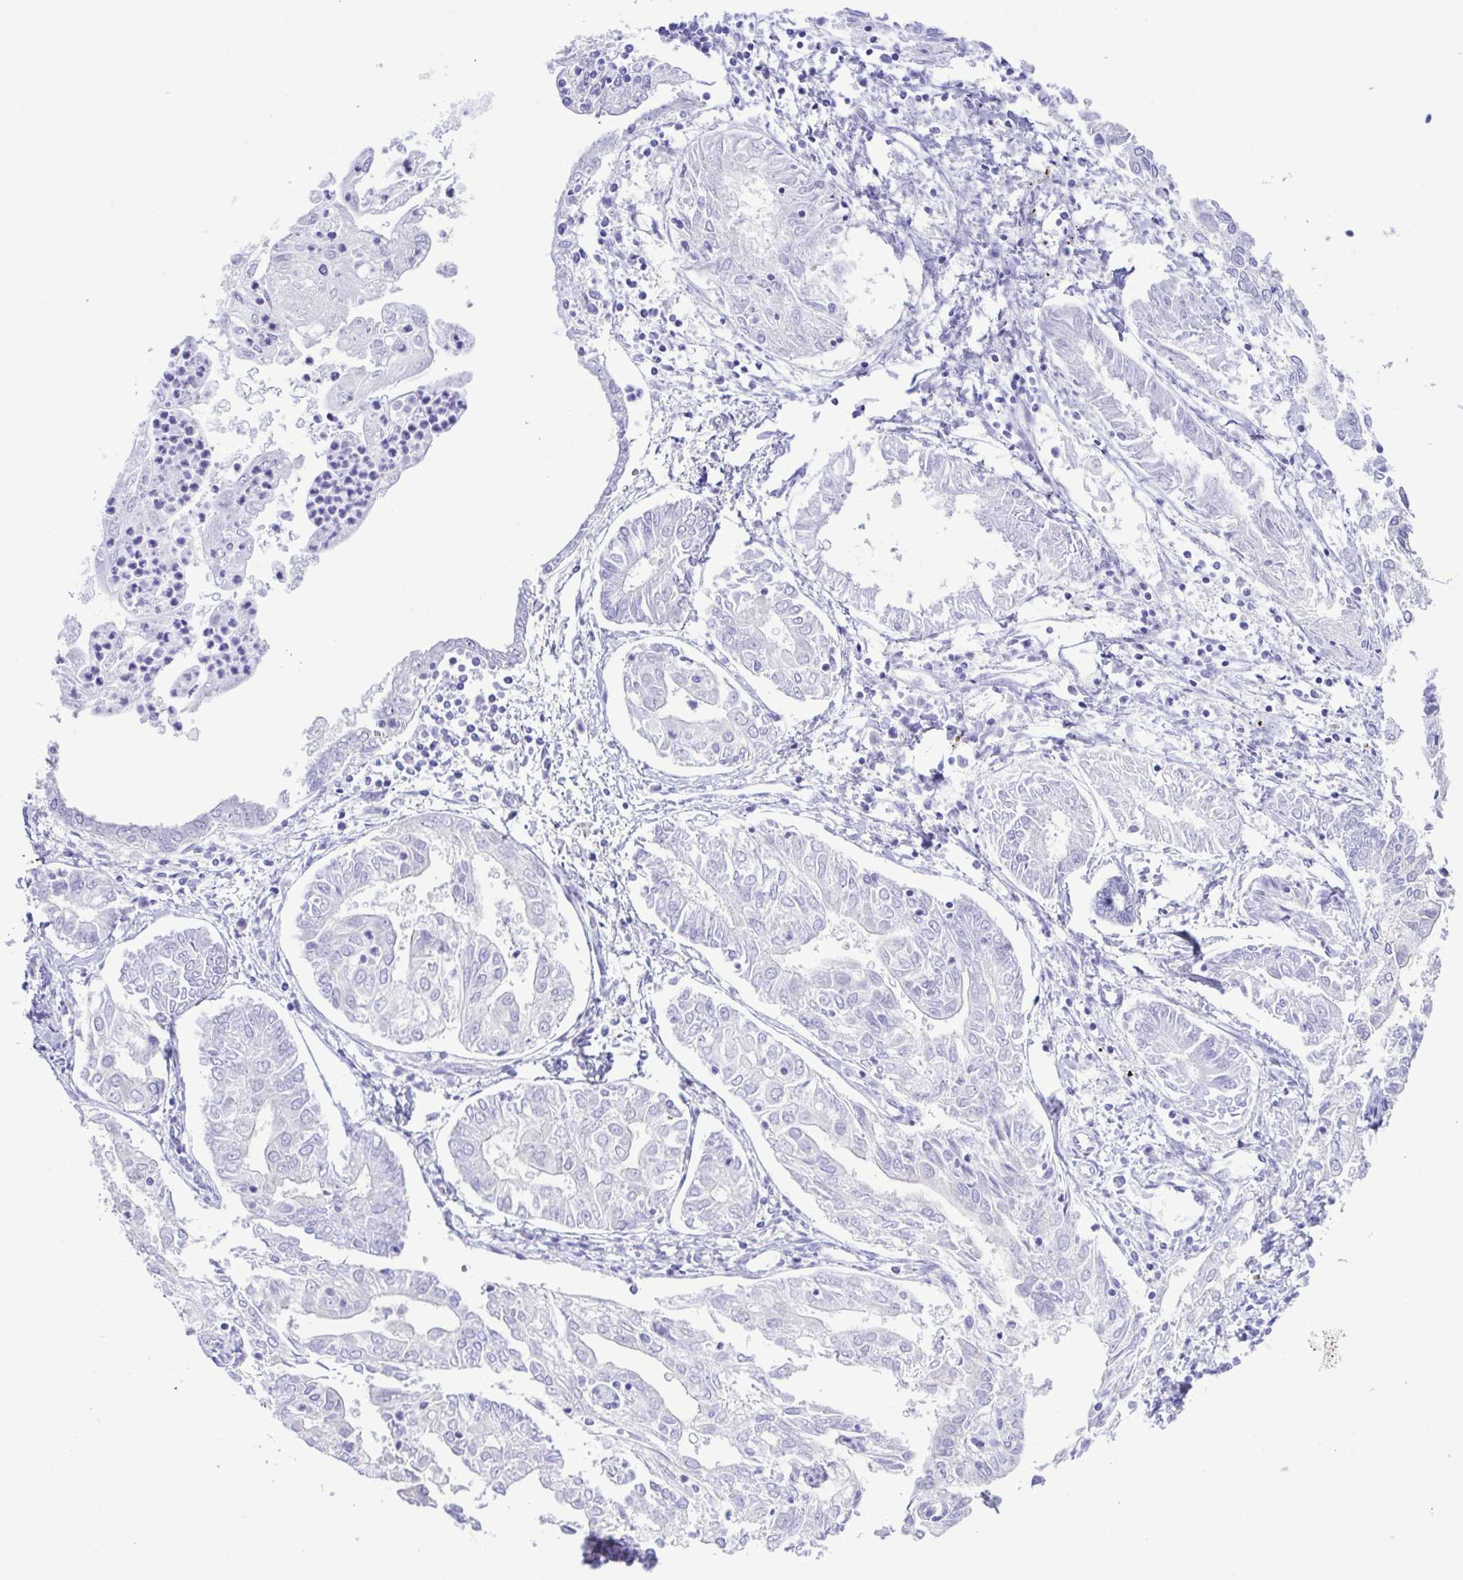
{"staining": {"intensity": "negative", "quantity": "none", "location": "none"}, "tissue": "endometrial cancer", "cell_type": "Tumor cells", "image_type": "cancer", "snomed": [{"axis": "morphology", "description": "Adenocarcinoma, NOS"}, {"axis": "topography", "description": "Endometrium"}], "caption": "Endometrial cancer (adenocarcinoma) was stained to show a protein in brown. There is no significant positivity in tumor cells.", "gene": "CYP11A1", "patient": {"sex": "female", "age": 68}}